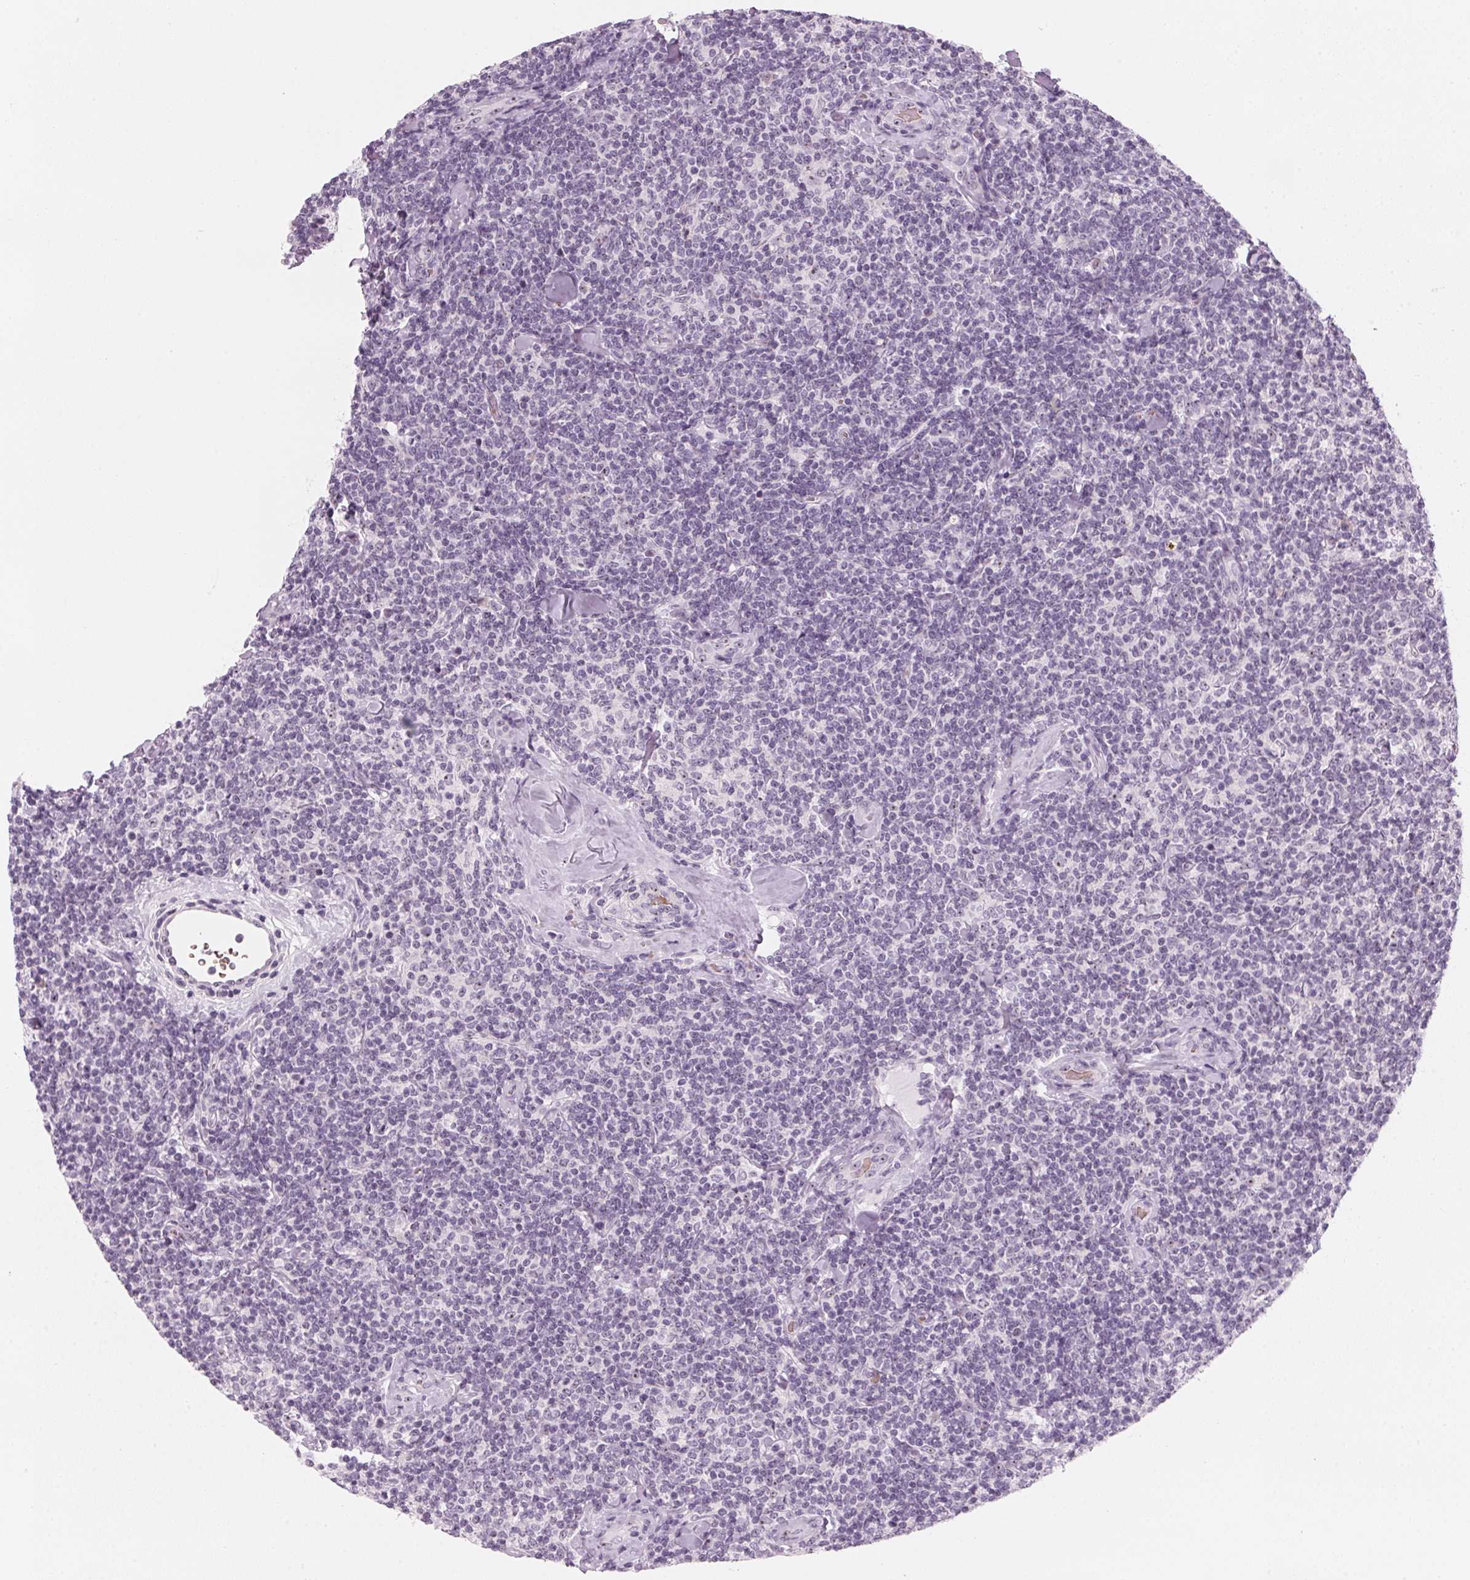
{"staining": {"intensity": "negative", "quantity": "none", "location": "none"}, "tissue": "lymphoma", "cell_type": "Tumor cells", "image_type": "cancer", "snomed": [{"axis": "morphology", "description": "Malignant lymphoma, non-Hodgkin's type, Low grade"}, {"axis": "topography", "description": "Lymph node"}], "caption": "Immunohistochemistry photomicrograph of low-grade malignant lymphoma, non-Hodgkin's type stained for a protein (brown), which shows no expression in tumor cells. (DAB IHC with hematoxylin counter stain).", "gene": "DNTTIP2", "patient": {"sex": "female", "age": 56}}